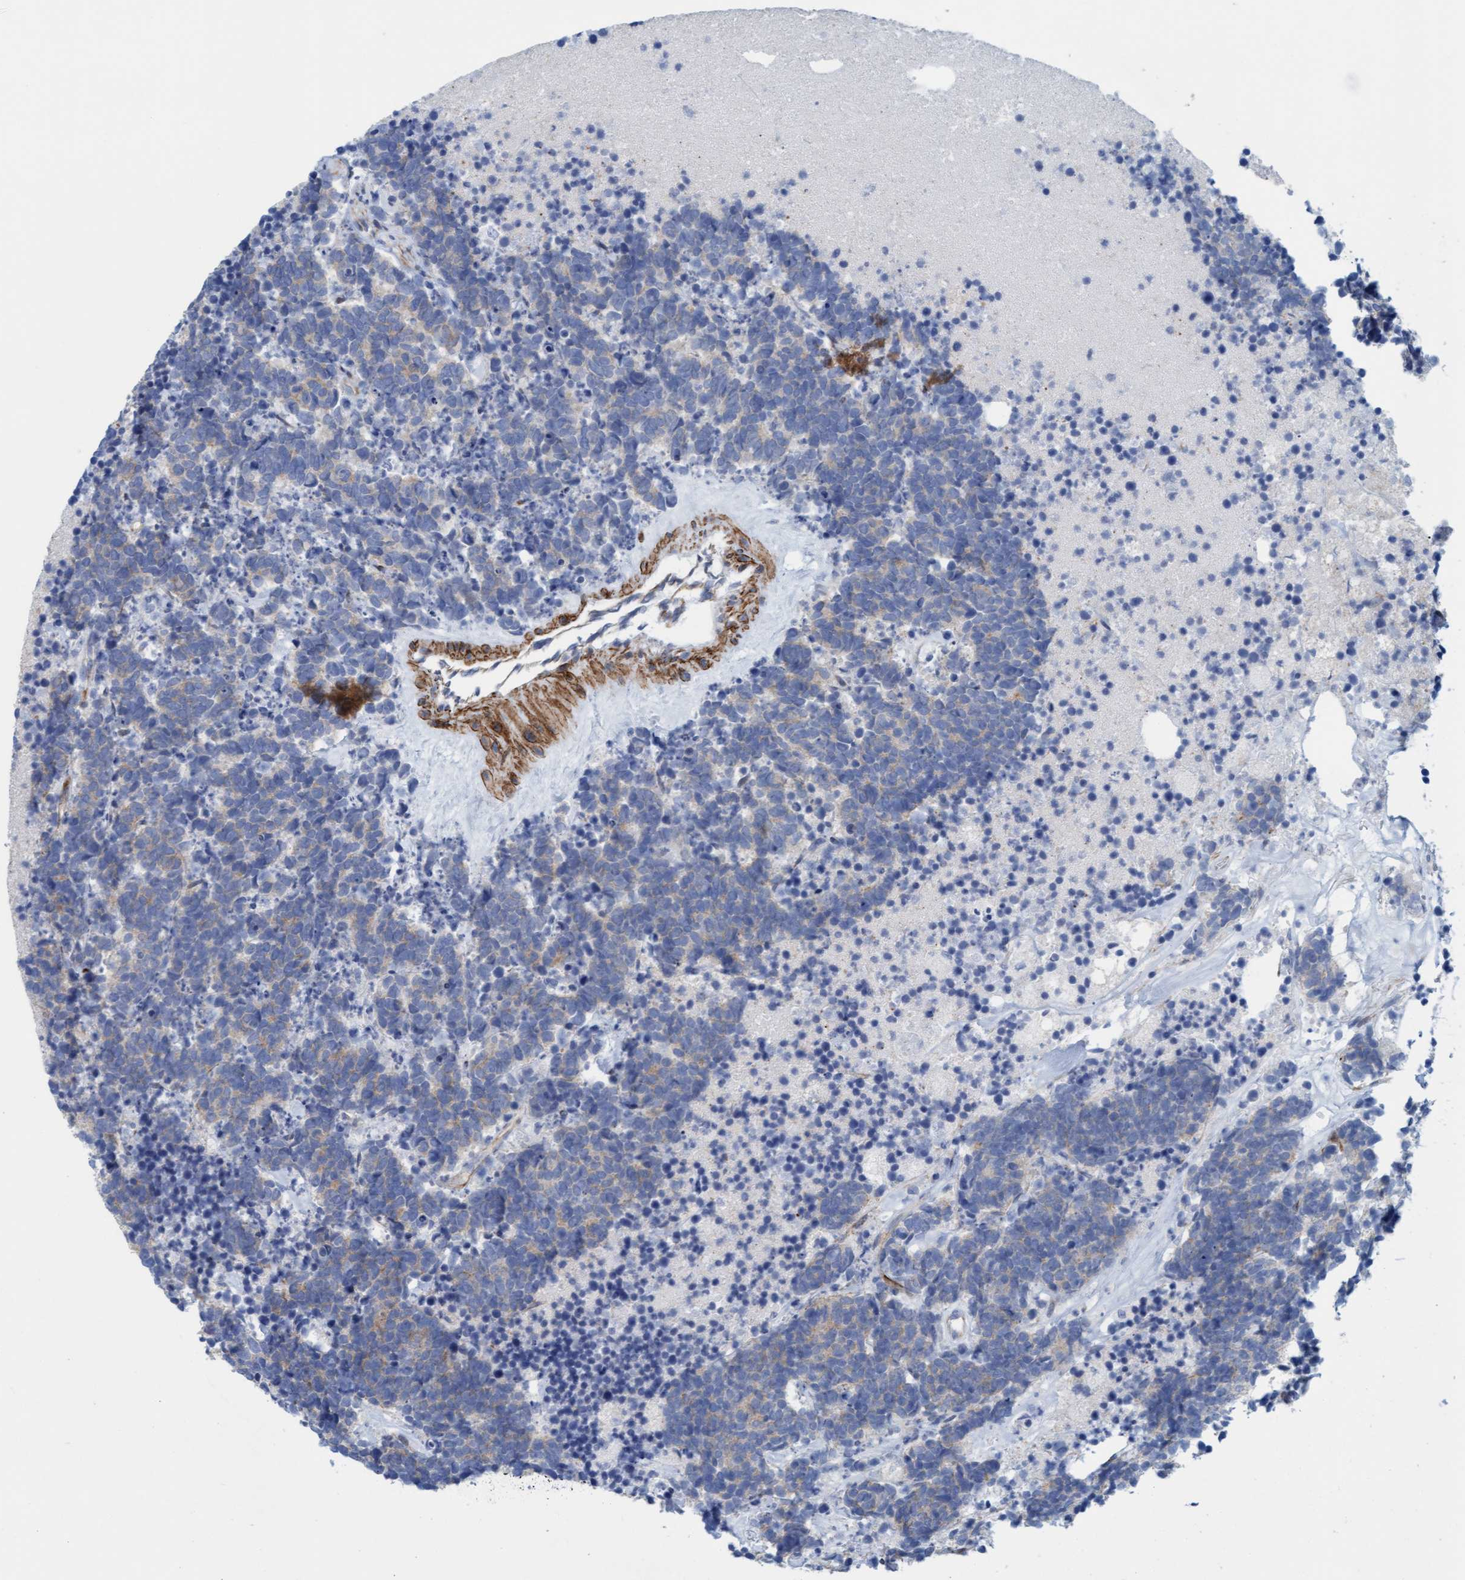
{"staining": {"intensity": "weak", "quantity": ">75%", "location": "cytoplasmic/membranous"}, "tissue": "carcinoid", "cell_type": "Tumor cells", "image_type": "cancer", "snomed": [{"axis": "morphology", "description": "Carcinoma, NOS"}, {"axis": "morphology", "description": "Carcinoid, malignant, NOS"}, {"axis": "topography", "description": "Urinary bladder"}], "caption": "Immunohistochemical staining of human carcinoid shows low levels of weak cytoplasmic/membranous protein positivity in about >75% of tumor cells. The staining is performed using DAB brown chromogen to label protein expression. The nuclei are counter-stained blue using hematoxylin.", "gene": "MTFR1", "patient": {"sex": "male", "age": 57}}